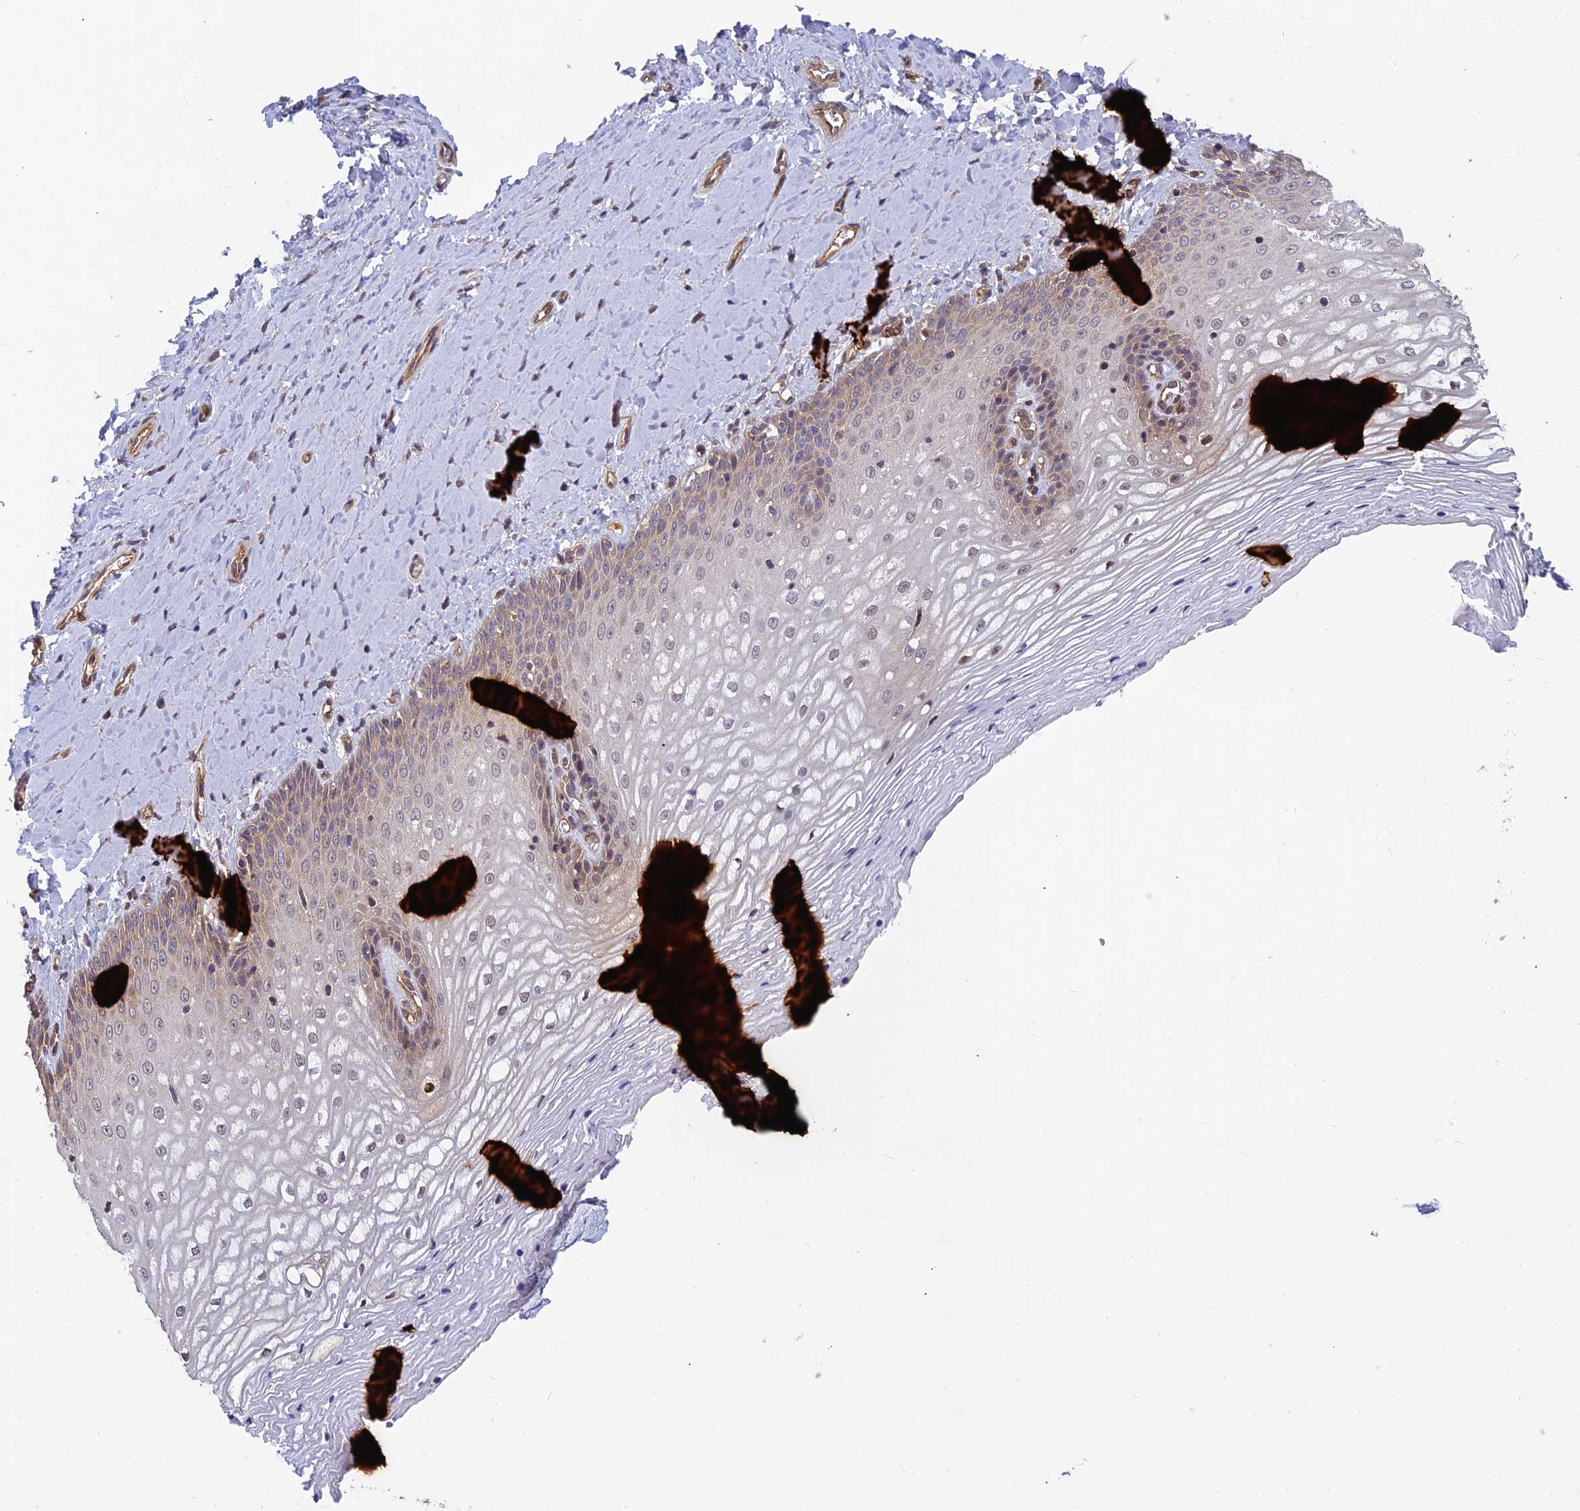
{"staining": {"intensity": "weak", "quantity": "<25%", "location": "cytoplasmic/membranous"}, "tissue": "vagina", "cell_type": "Squamous epithelial cells", "image_type": "normal", "snomed": [{"axis": "morphology", "description": "Normal tissue, NOS"}, {"axis": "topography", "description": "Vagina"}], "caption": "DAB immunohistochemical staining of normal vagina demonstrates no significant staining in squamous epithelial cells.", "gene": "PIKFYVE", "patient": {"sex": "female", "age": 65}}